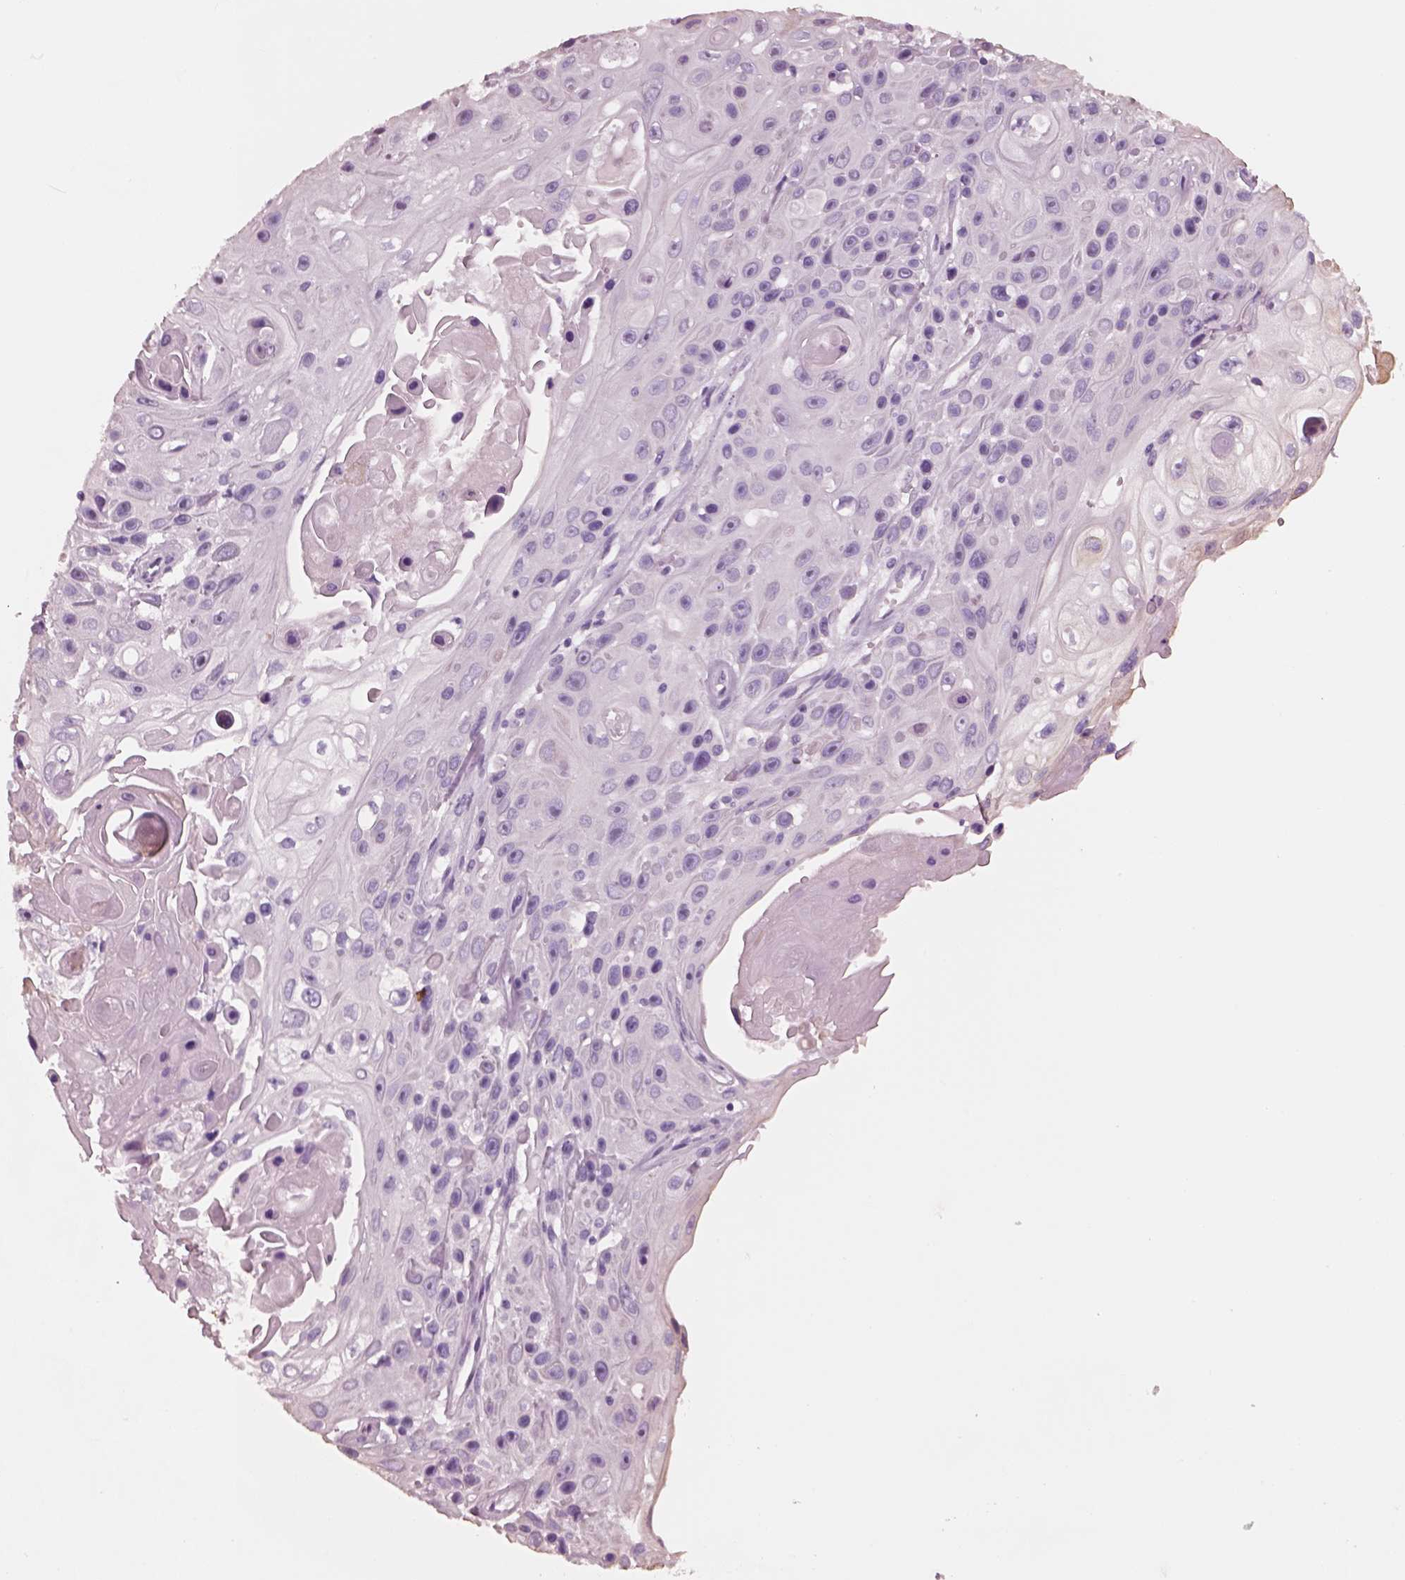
{"staining": {"intensity": "negative", "quantity": "none", "location": "none"}, "tissue": "skin cancer", "cell_type": "Tumor cells", "image_type": "cancer", "snomed": [{"axis": "morphology", "description": "Squamous cell carcinoma, NOS"}, {"axis": "topography", "description": "Skin"}], "caption": "Immunohistochemical staining of skin squamous cell carcinoma reveals no significant expression in tumor cells.", "gene": "PNOC", "patient": {"sex": "male", "age": 82}}